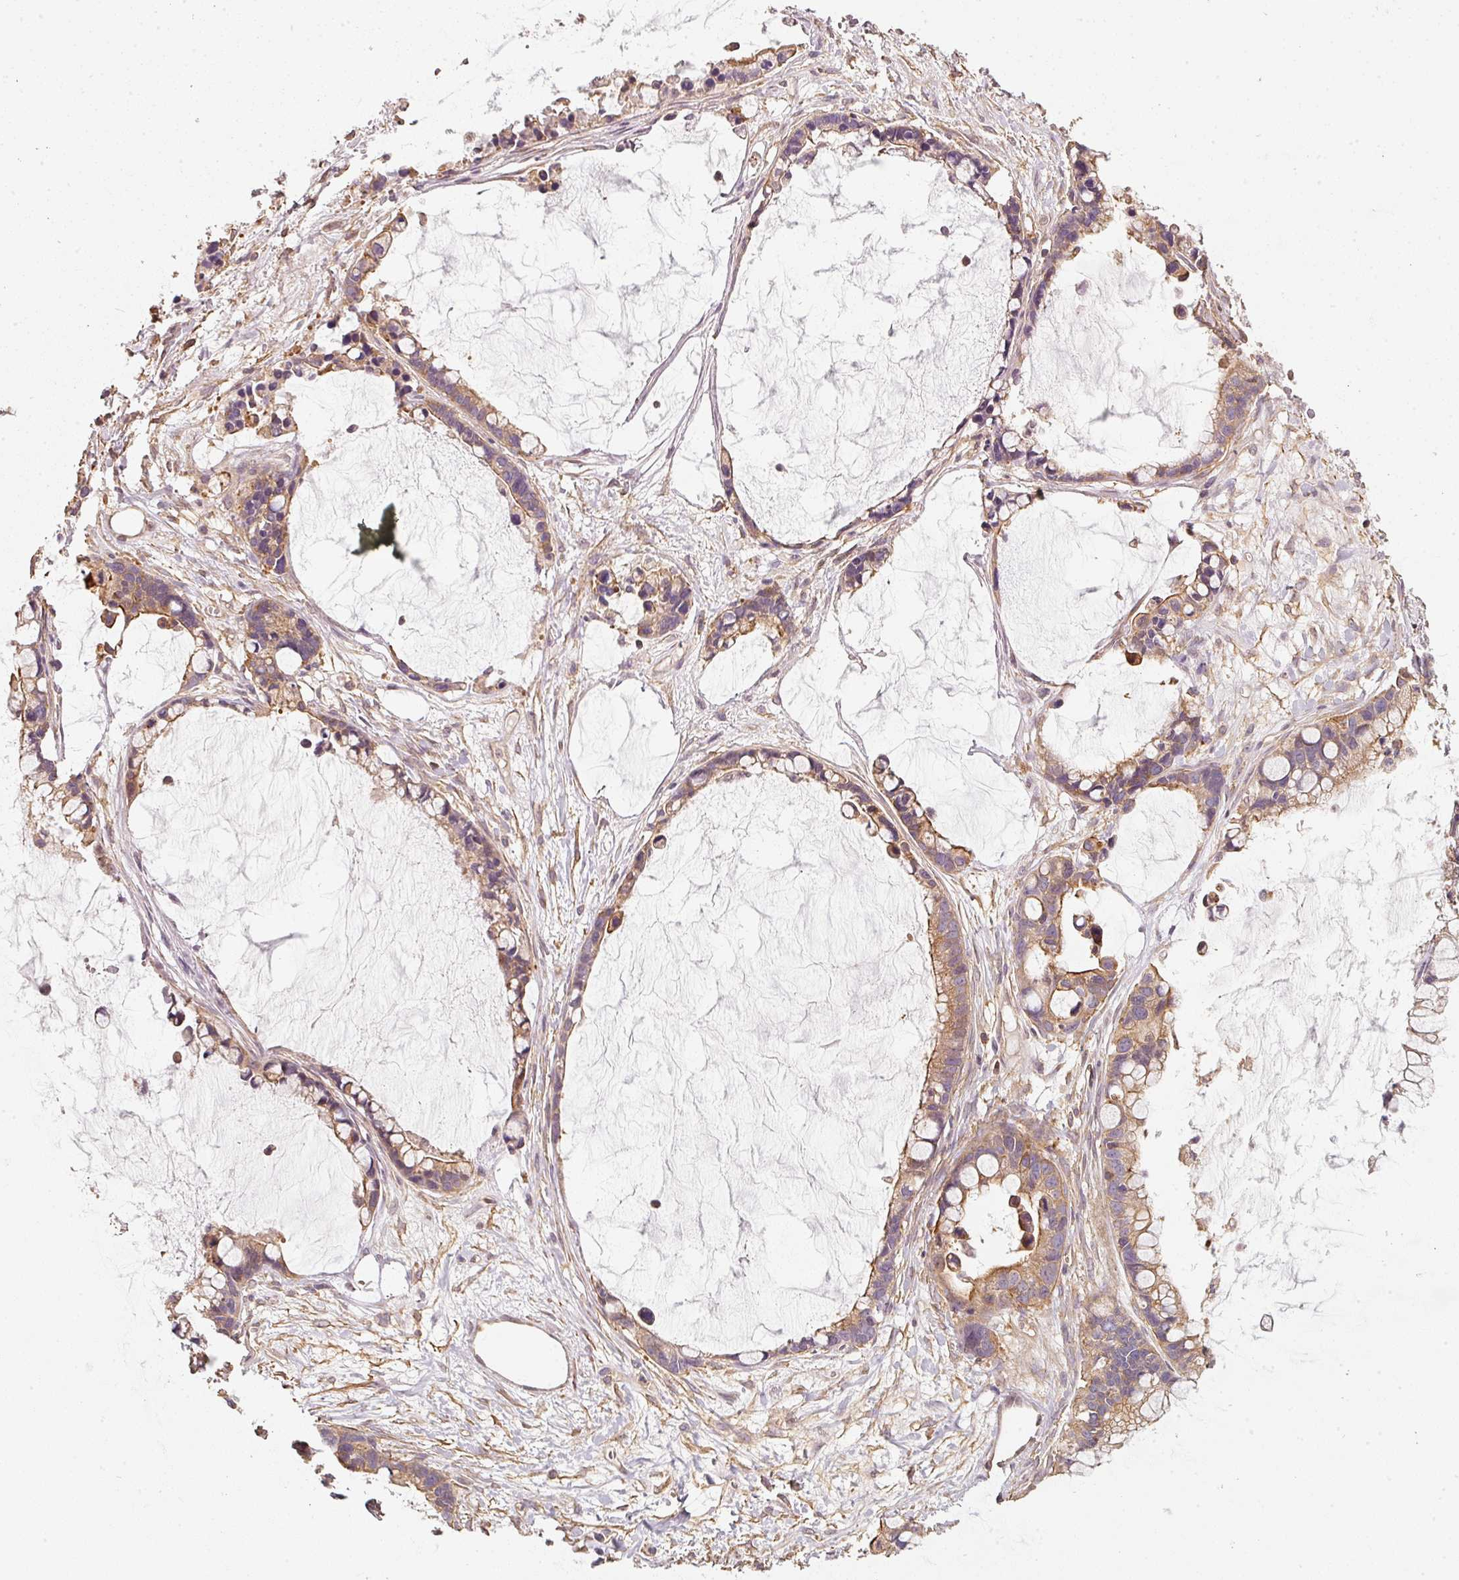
{"staining": {"intensity": "moderate", "quantity": ">75%", "location": "cytoplasmic/membranous"}, "tissue": "ovarian cancer", "cell_type": "Tumor cells", "image_type": "cancer", "snomed": [{"axis": "morphology", "description": "Cystadenocarcinoma, mucinous, NOS"}, {"axis": "topography", "description": "Ovary"}], "caption": "Ovarian cancer tissue demonstrates moderate cytoplasmic/membranous positivity in approximately >75% of tumor cells, visualized by immunohistochemistry.", "gene": "CEP95", "patient": {"sex": "female", "age": 63}}